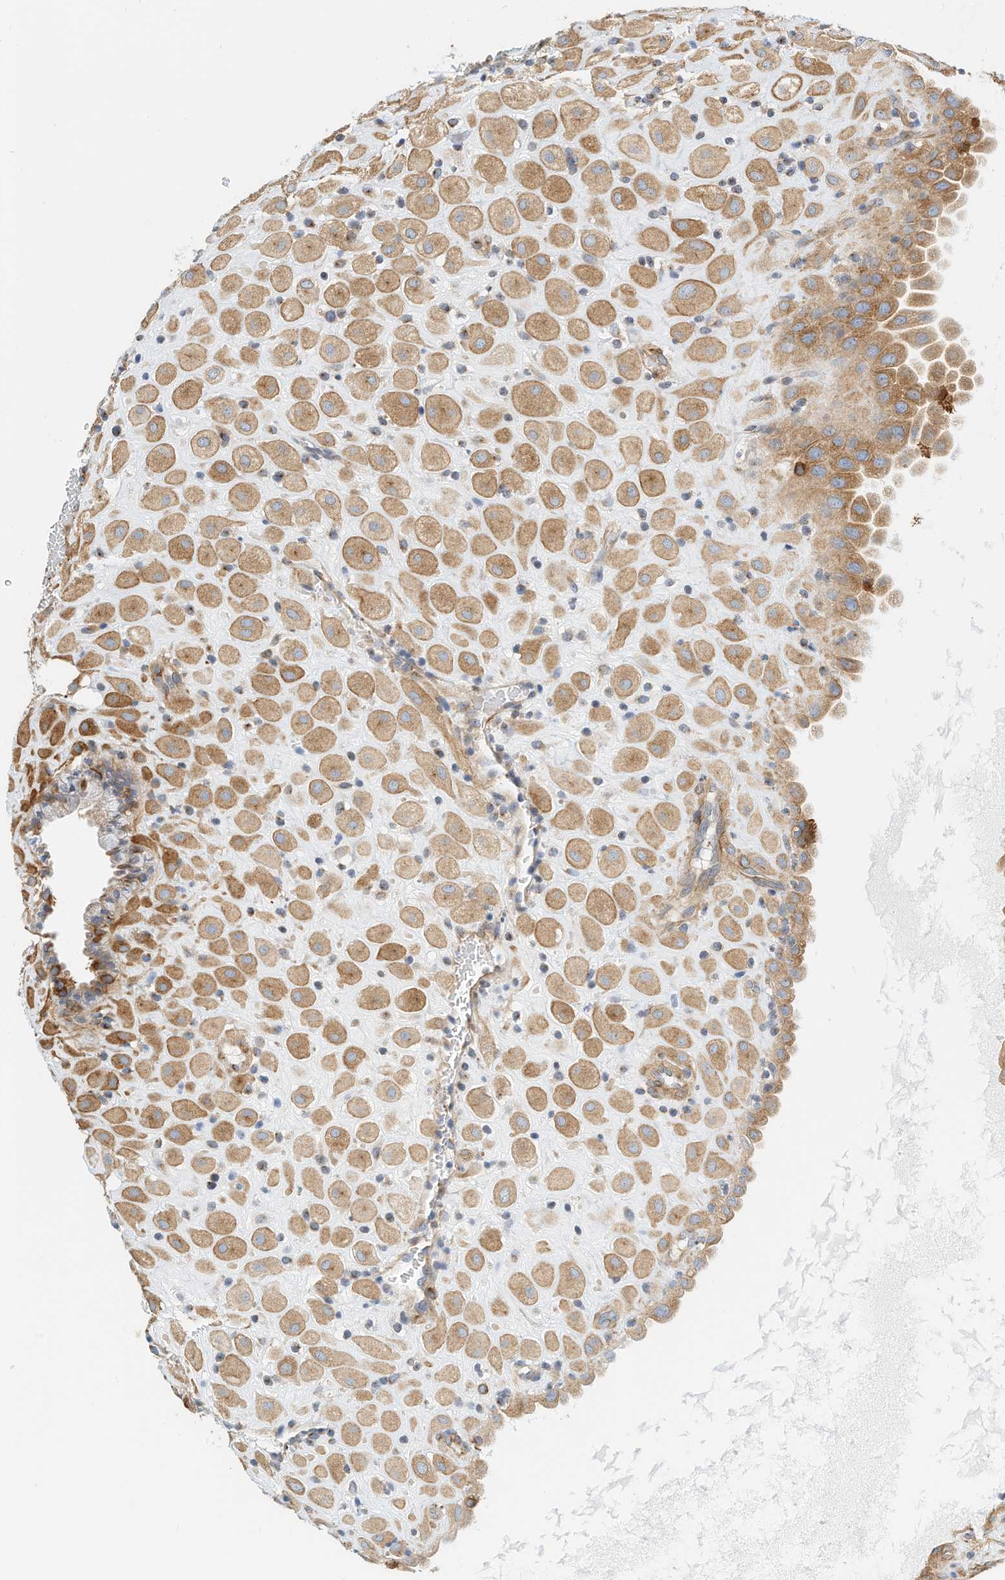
{"staining": {"intensity": "moderate", "quantity": ">75%", "location": "cytoplasmic/membranous"}, "tissue": "placenta", "cell_type": "Decidual cells", "image_type": "normal", "snomed": [{"axis": "morphology", "description": "Normal tissue, NOS"}, {"axis": "topography", "description": "Placenta"}], "caption": "DAB (3,3'-diaminobenzidine) immunohistochemical staining of benign placenta exhibits moderate cytoplasmic/membranous protein expression in about >75% of decidual cells.", "gene": "MICAL1", "patient": {"sex": "female", "age": 35}}